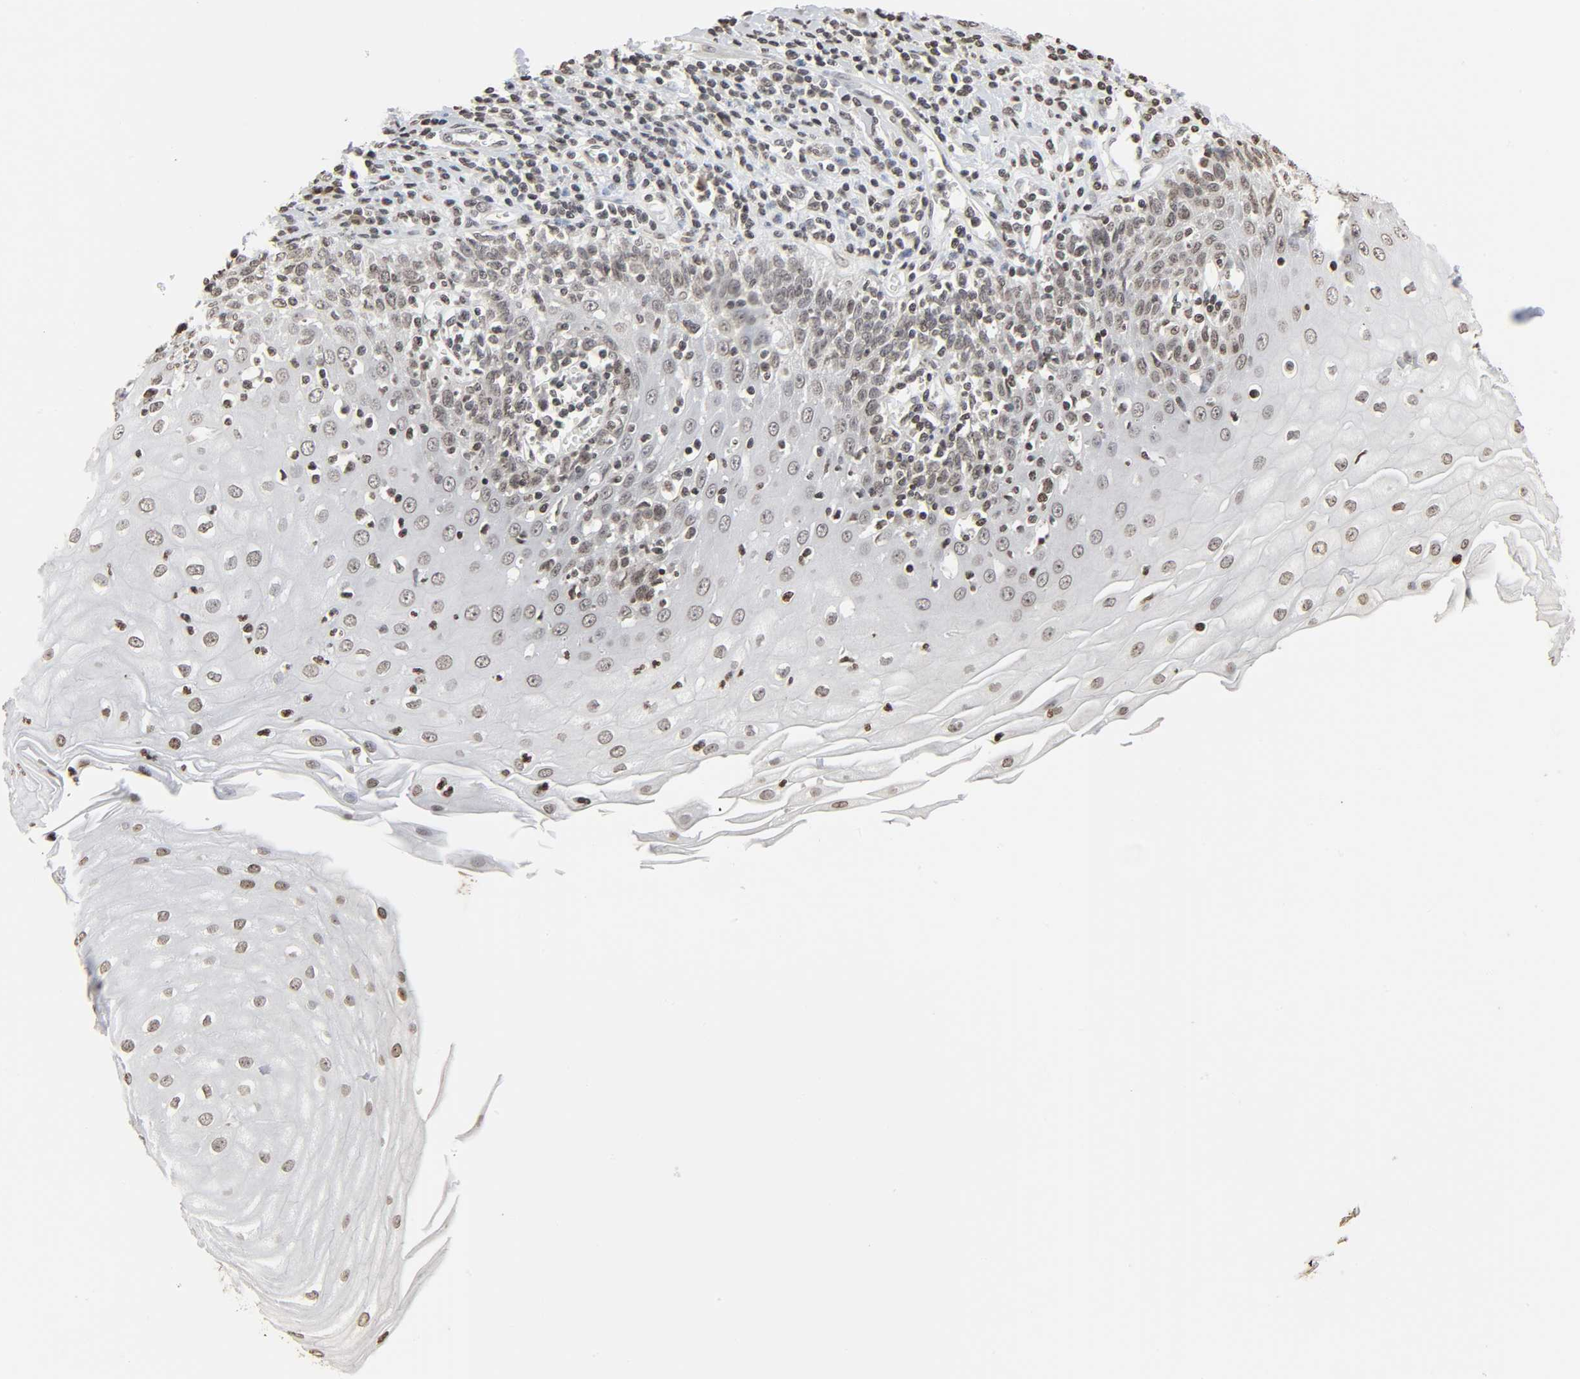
{"staining": {"intensity": "moderate", "quantity": ">75%", "location": "nuclear"}, "tissue": "esophagus", "cell_type": "Squamous epithelial cells", "image_type": "normal", "snomed": [{"axis": "morphology", "description": "Normal tissue, NOS"}, {"axis": "morphology", "description": "Squamous cell carcinoma, NOS"}, {"axis": "topography", "description": "Esophagus"}], "caption": "Protein expression analysis of benign esophagus reveals moderate nuclear expression in approximately >75% of squamous epithelial cells.", "gene": "ELAVL1", "patient": {"sex": "male", "age": 65}}